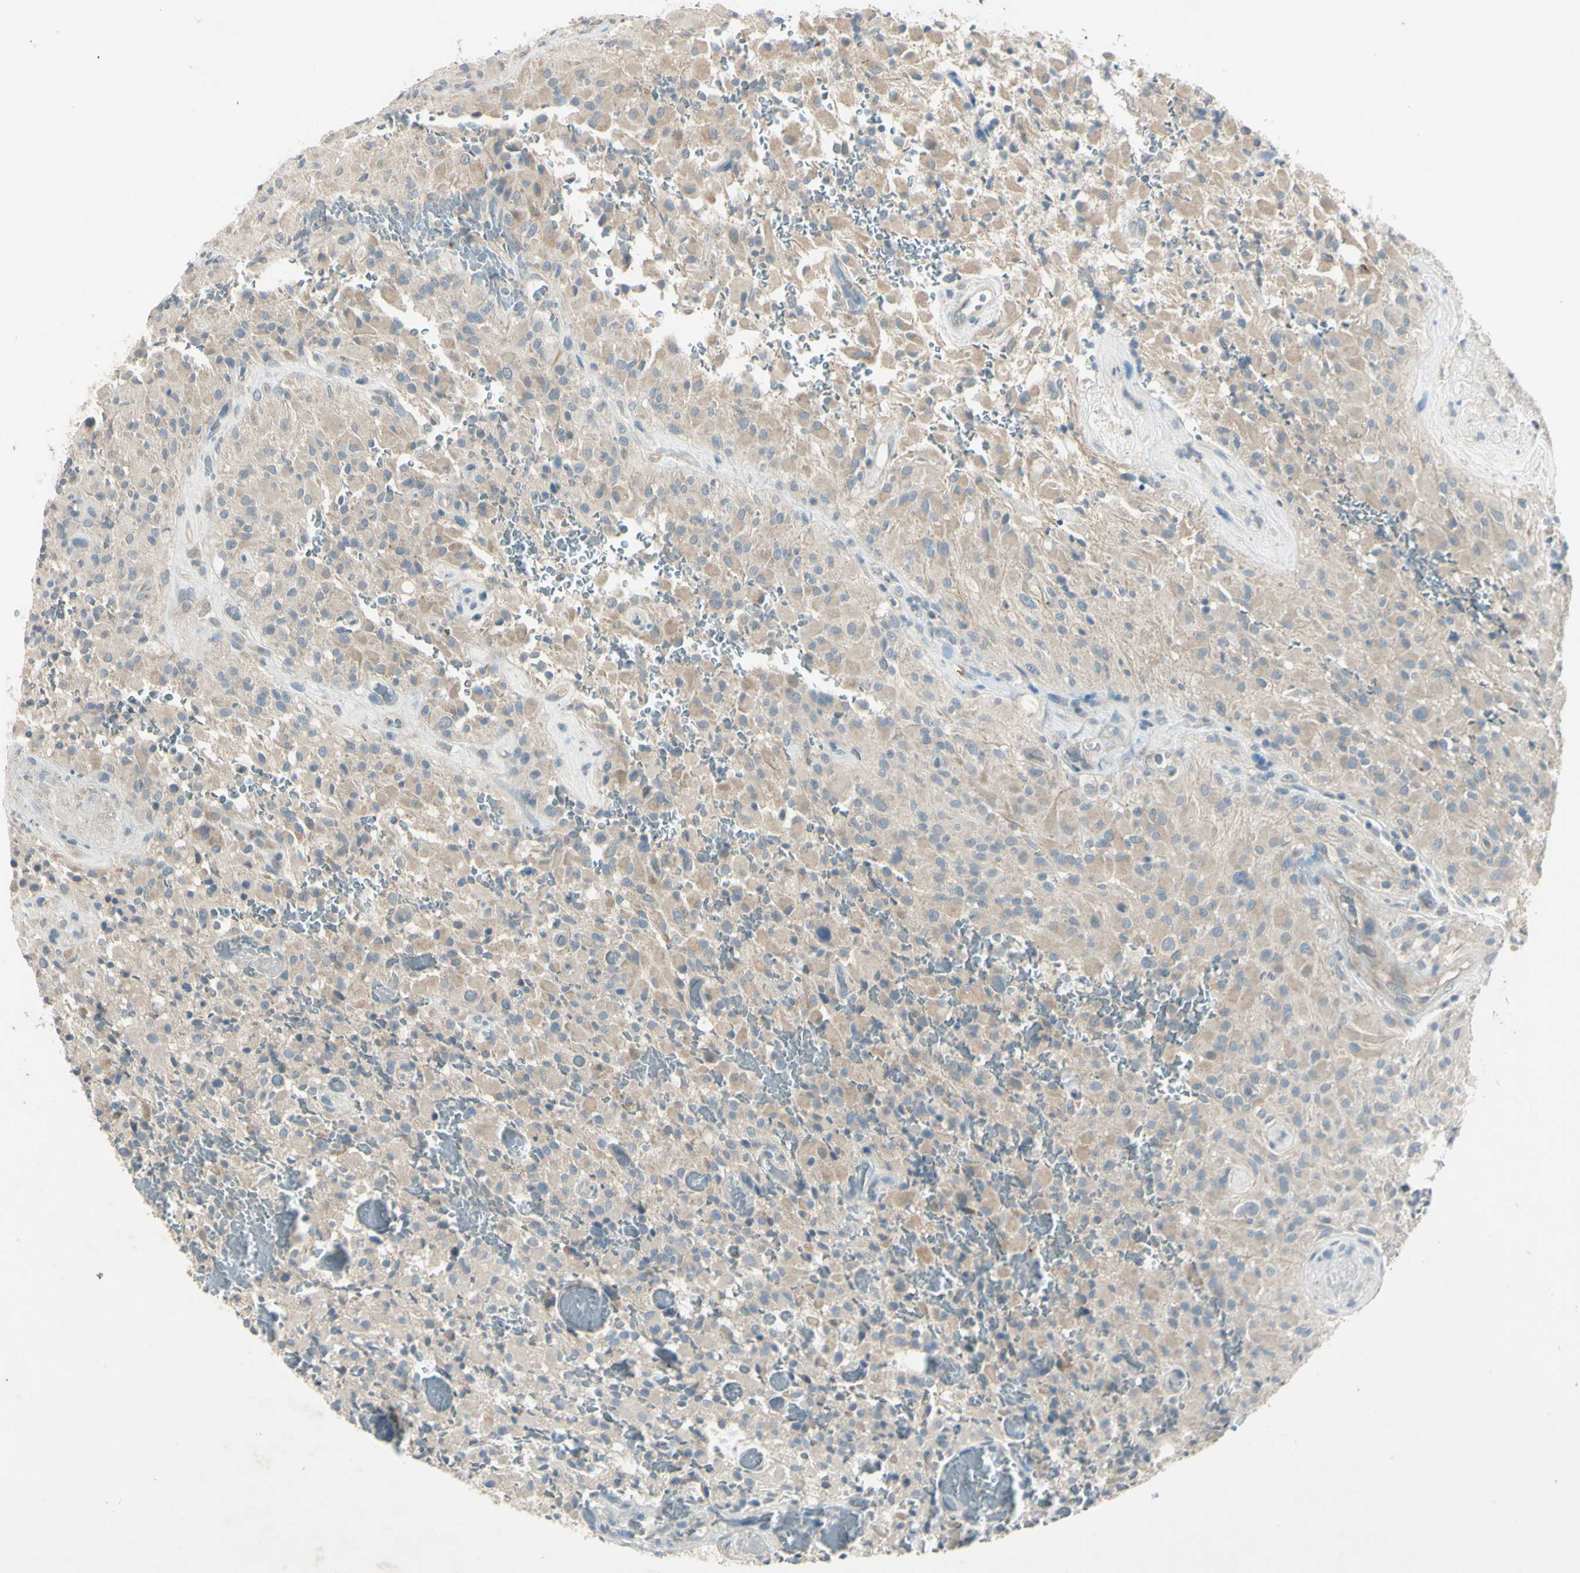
{"staining": {"intensity": "negative", "quantity": "none", "location": "none"}, "tissue": "glioma", "cell_type": "Tumor cells", "image_type": "cancer", "snomed": [{"axis": "morphology", "description": "Glioma, malignant, High grade"}, {"axis": "topography", "description": "Brain"}], "caption": "Glioma was stained to show a protein in brown. There is no significant staining in tumor cells.", "gene": "AATK", "patient": {"sex": "male", "age": 71}}